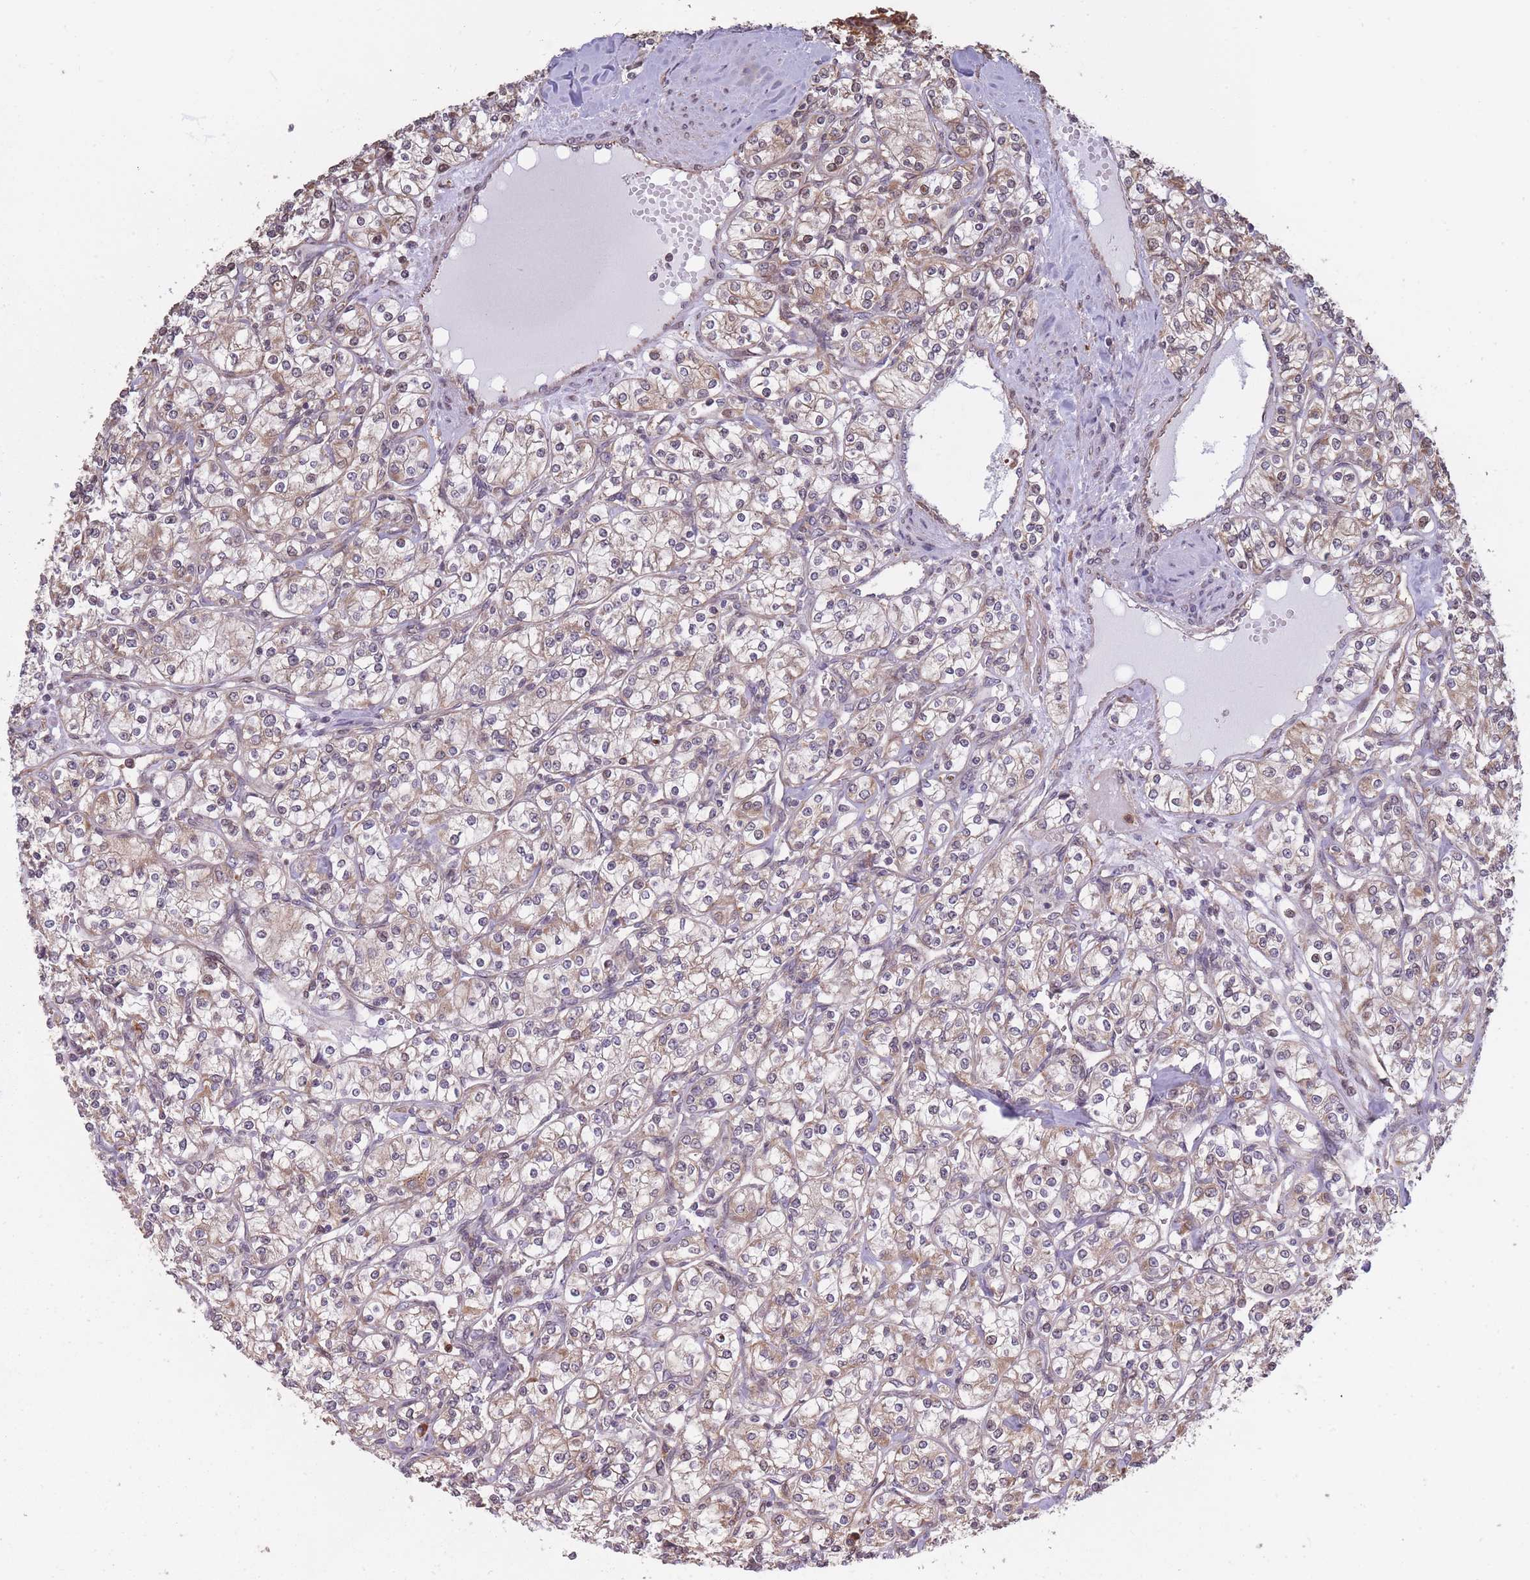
{"staining": {"intensity": "moderate", "quantity": ">75%", "location": "cytoplasmic/membranous"}, "tissue": "renal cancer", "cell_type": "Tumor cells", "image_type": "cancer", "snomed": [{"axis": "morphology", "description": "Adenocarcinoma, NOS"}, {"axis": "topography", "description": "Kidney"}], "caption": "Protein expression analysis of human renal cancer (adenocarcinoma) reveals moderate cytoplasmic/membranous positivity in about >75% of tumor cells.", "gene": "ARL13B", "patient": {"sex": "male", "age": 77}}